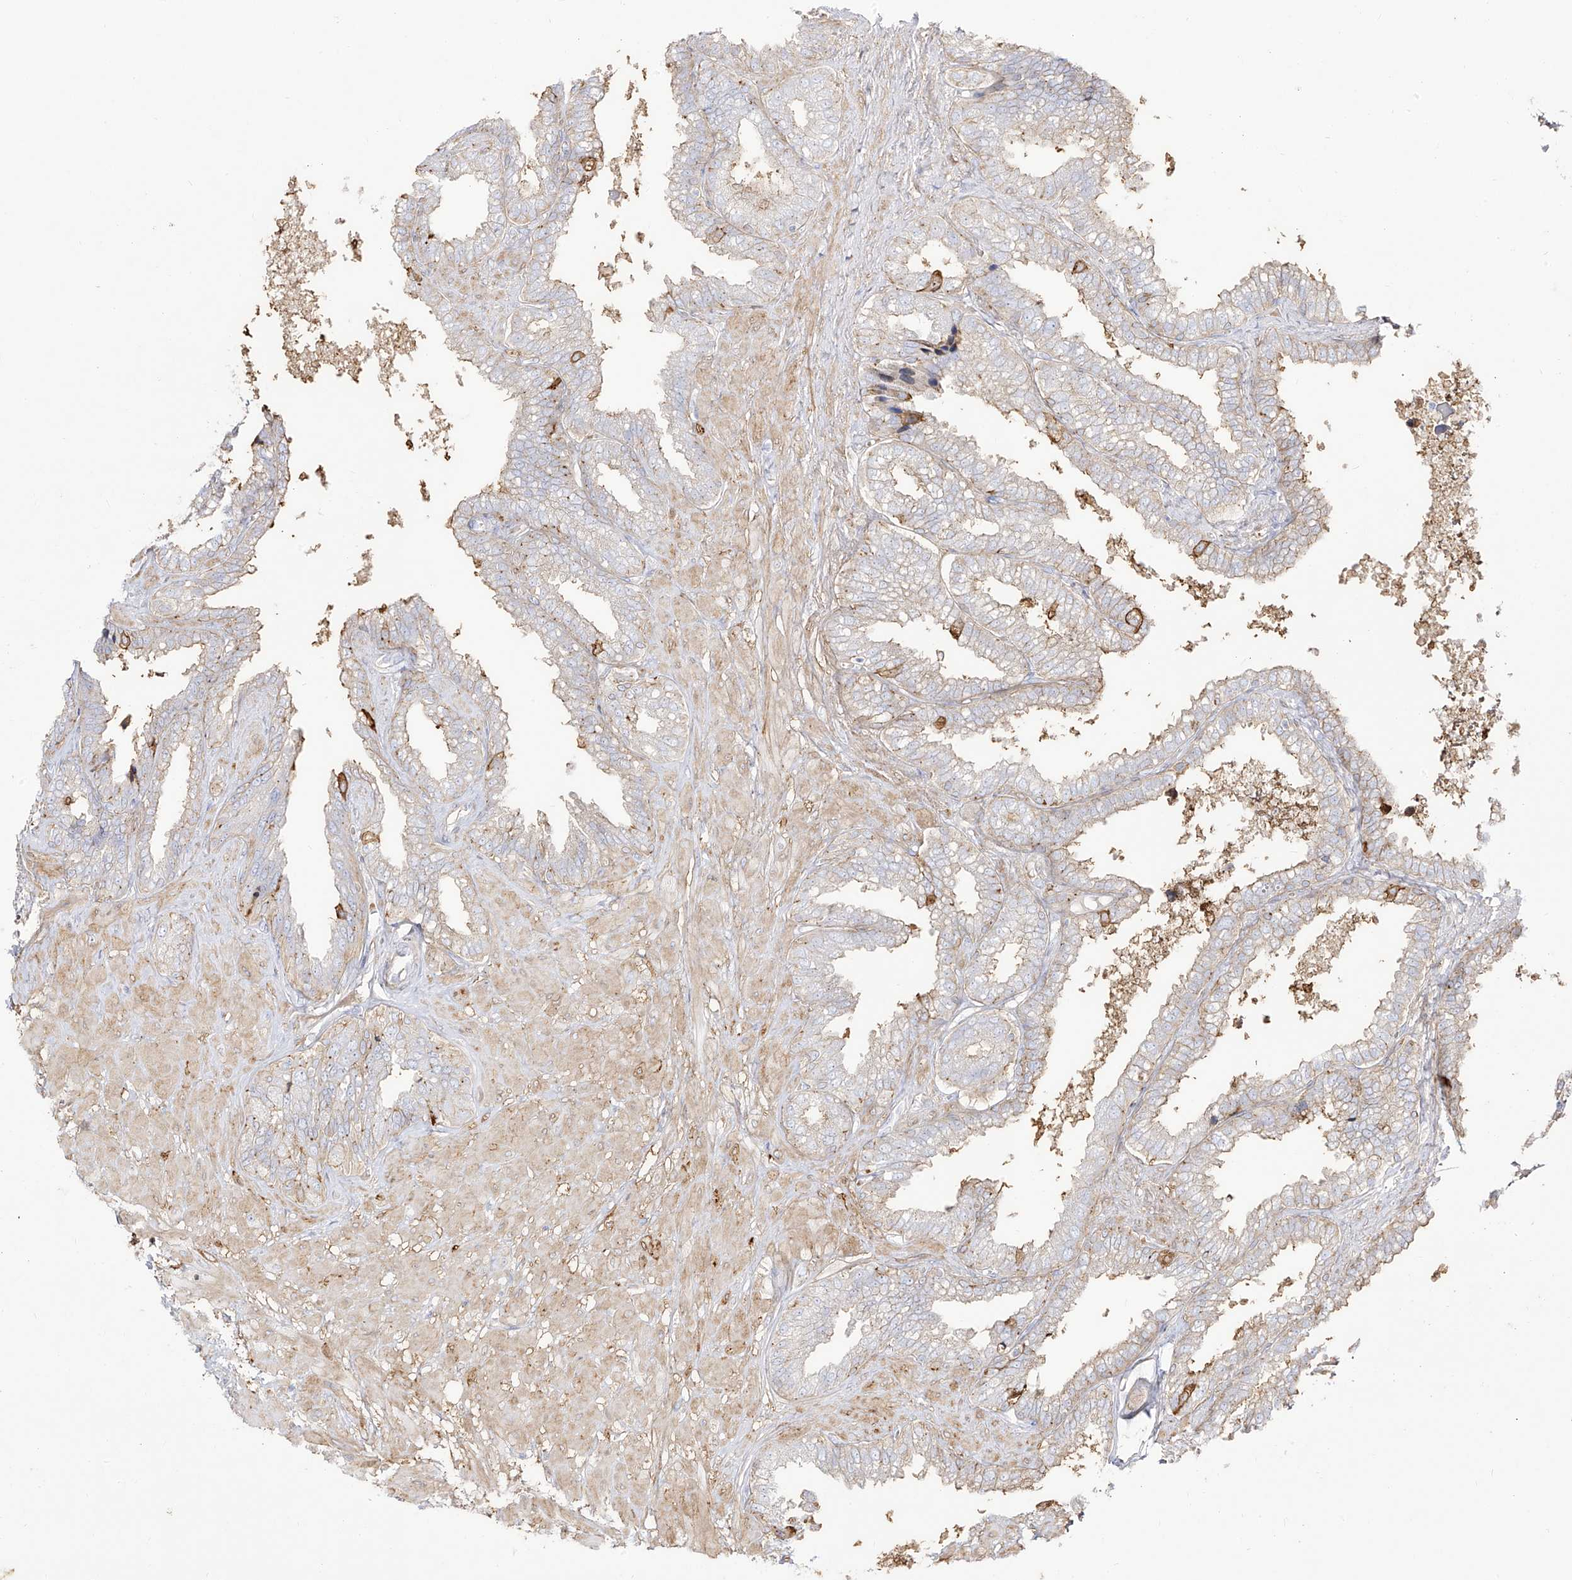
{"staining": {"intensity": "weak", "quantity": "<25%", "location": "cytoplasmic/membranous"}, "tissue": "seminal vesicle", "cell_type": "Glandular cells", "image_type": "normal", "snomed": [{"axis": "morphology", "description": "Normal tissue, NOS"}, {"axis": "topography", "description": "Seminal veicle"}], "caption": "Histopathology image shows no protein positivity in glandular cells of unremarkable seminal vesicle.", "gene": "ZGRF1", "patient": {"sex": "male", "age": 46}}